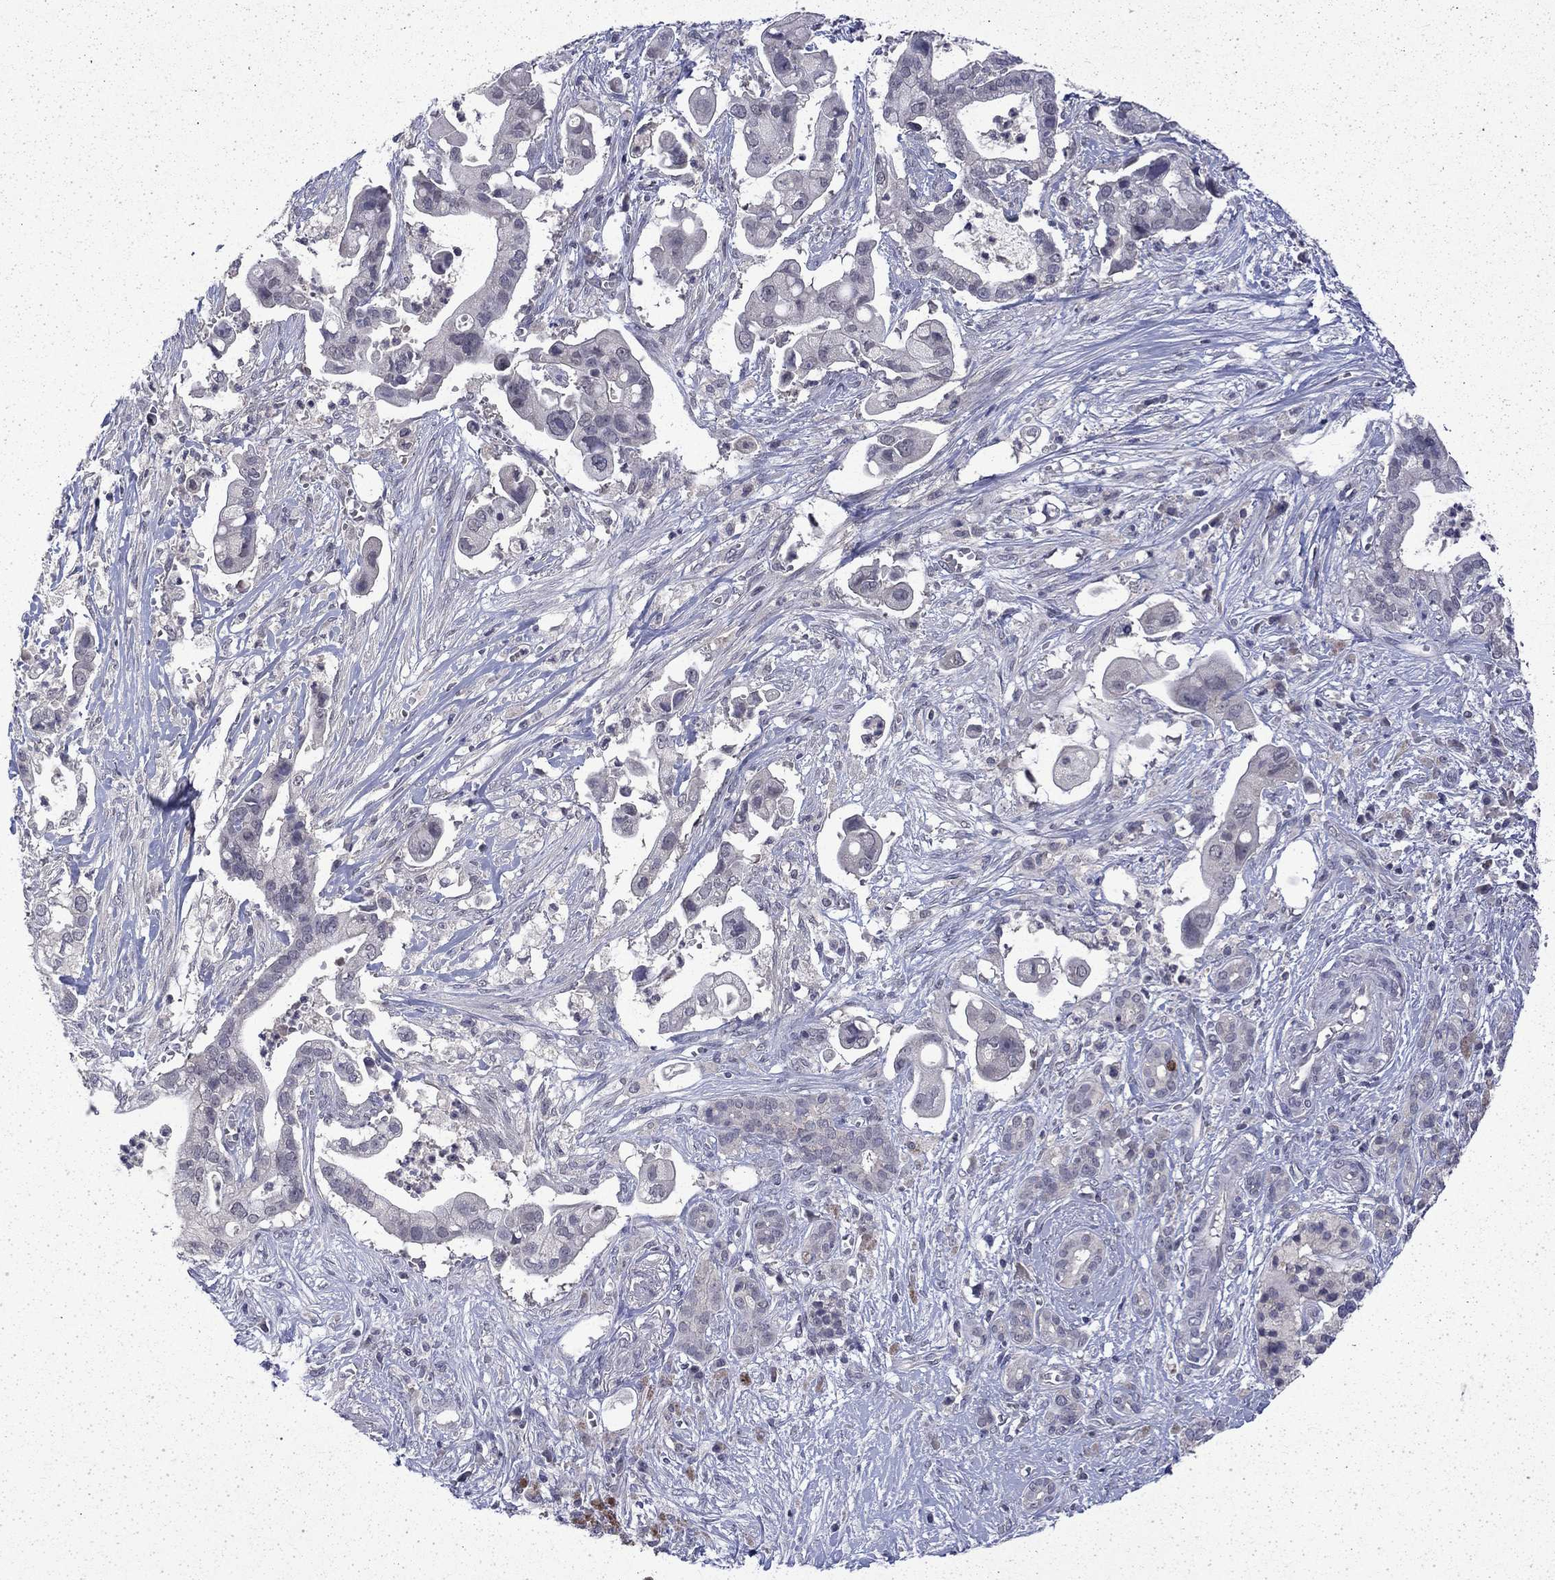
{"staining": {"intensity": "negative", "quantity": "none", "location": "none"}, "tissue": "pancreatic cancer", "cell_type": "Tumor cells", "image_type": "cancer", "snomed": [{"axis": "morphology", "description": "Adenocarcinoma, NOS"}, {"axis": "topography", "description": "Pancreas"}], "caption": "The photomicrograph demonstrates no significant expression in tumor cells of adenocarcinoma (pancreatic).", "gene": "CHAT", "patient": {"sex": "male", "age": 61}}